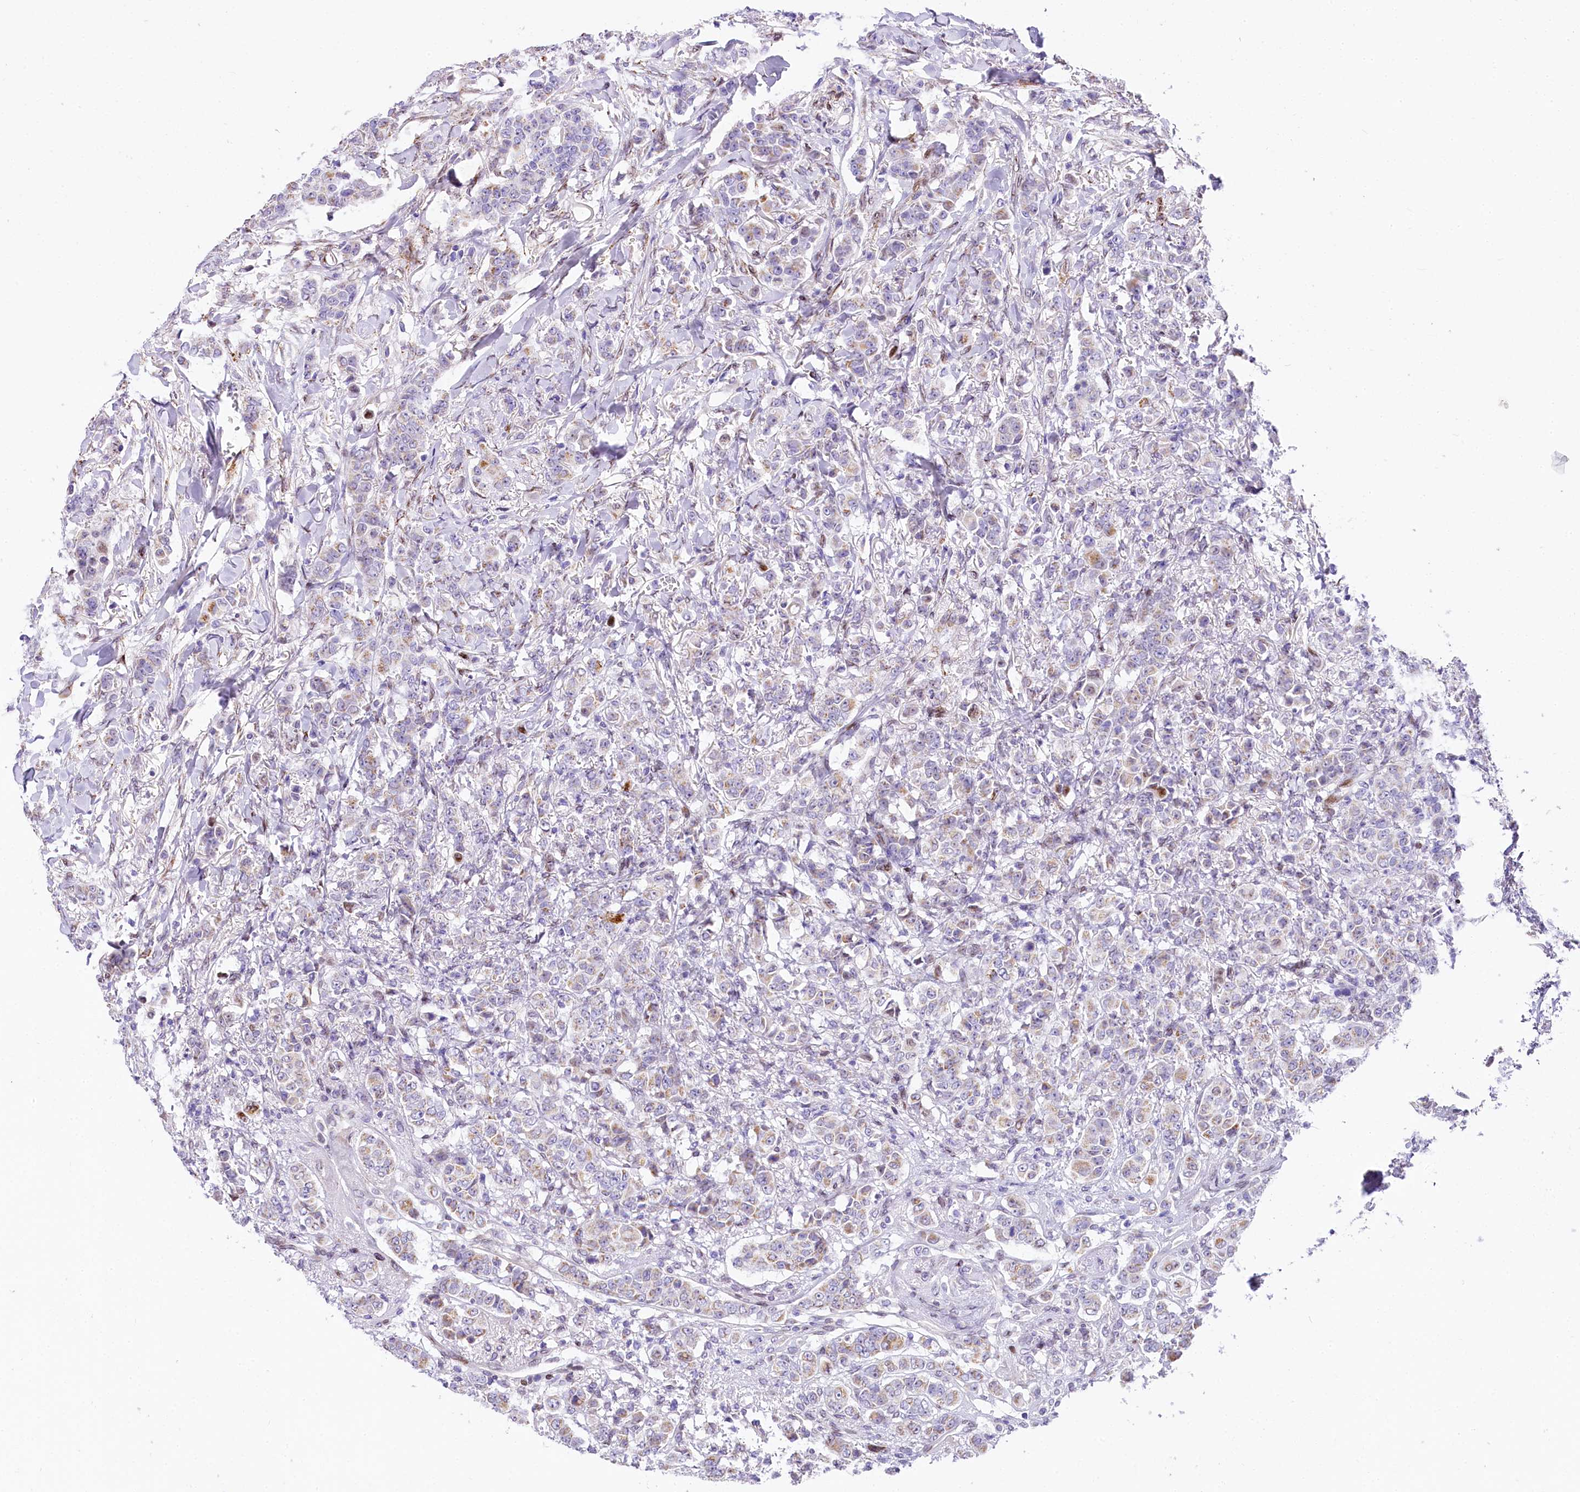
{"staining": {"intensity": "negative", "quantity": "none", "location": "none"}, "tissue": "breast cancer", "cell_type": "Tumor cells", "image_type": "cancer", "snomed": [{"axis": "morphology", "description": "Duct carcinoma"}, {"axis": "topography", "description": "Breast"}], "caption": "Immunohistochemistry micrograph of neoplastic tissue: breast cancer (invasive ductal carcinoma) stained with DAB (3,3'-diaminobenzidine) exhibits no significant protein staining in tumor cells.", "gene": "PPIP5K2", "patient": {"sex": "female", "age": 40}}